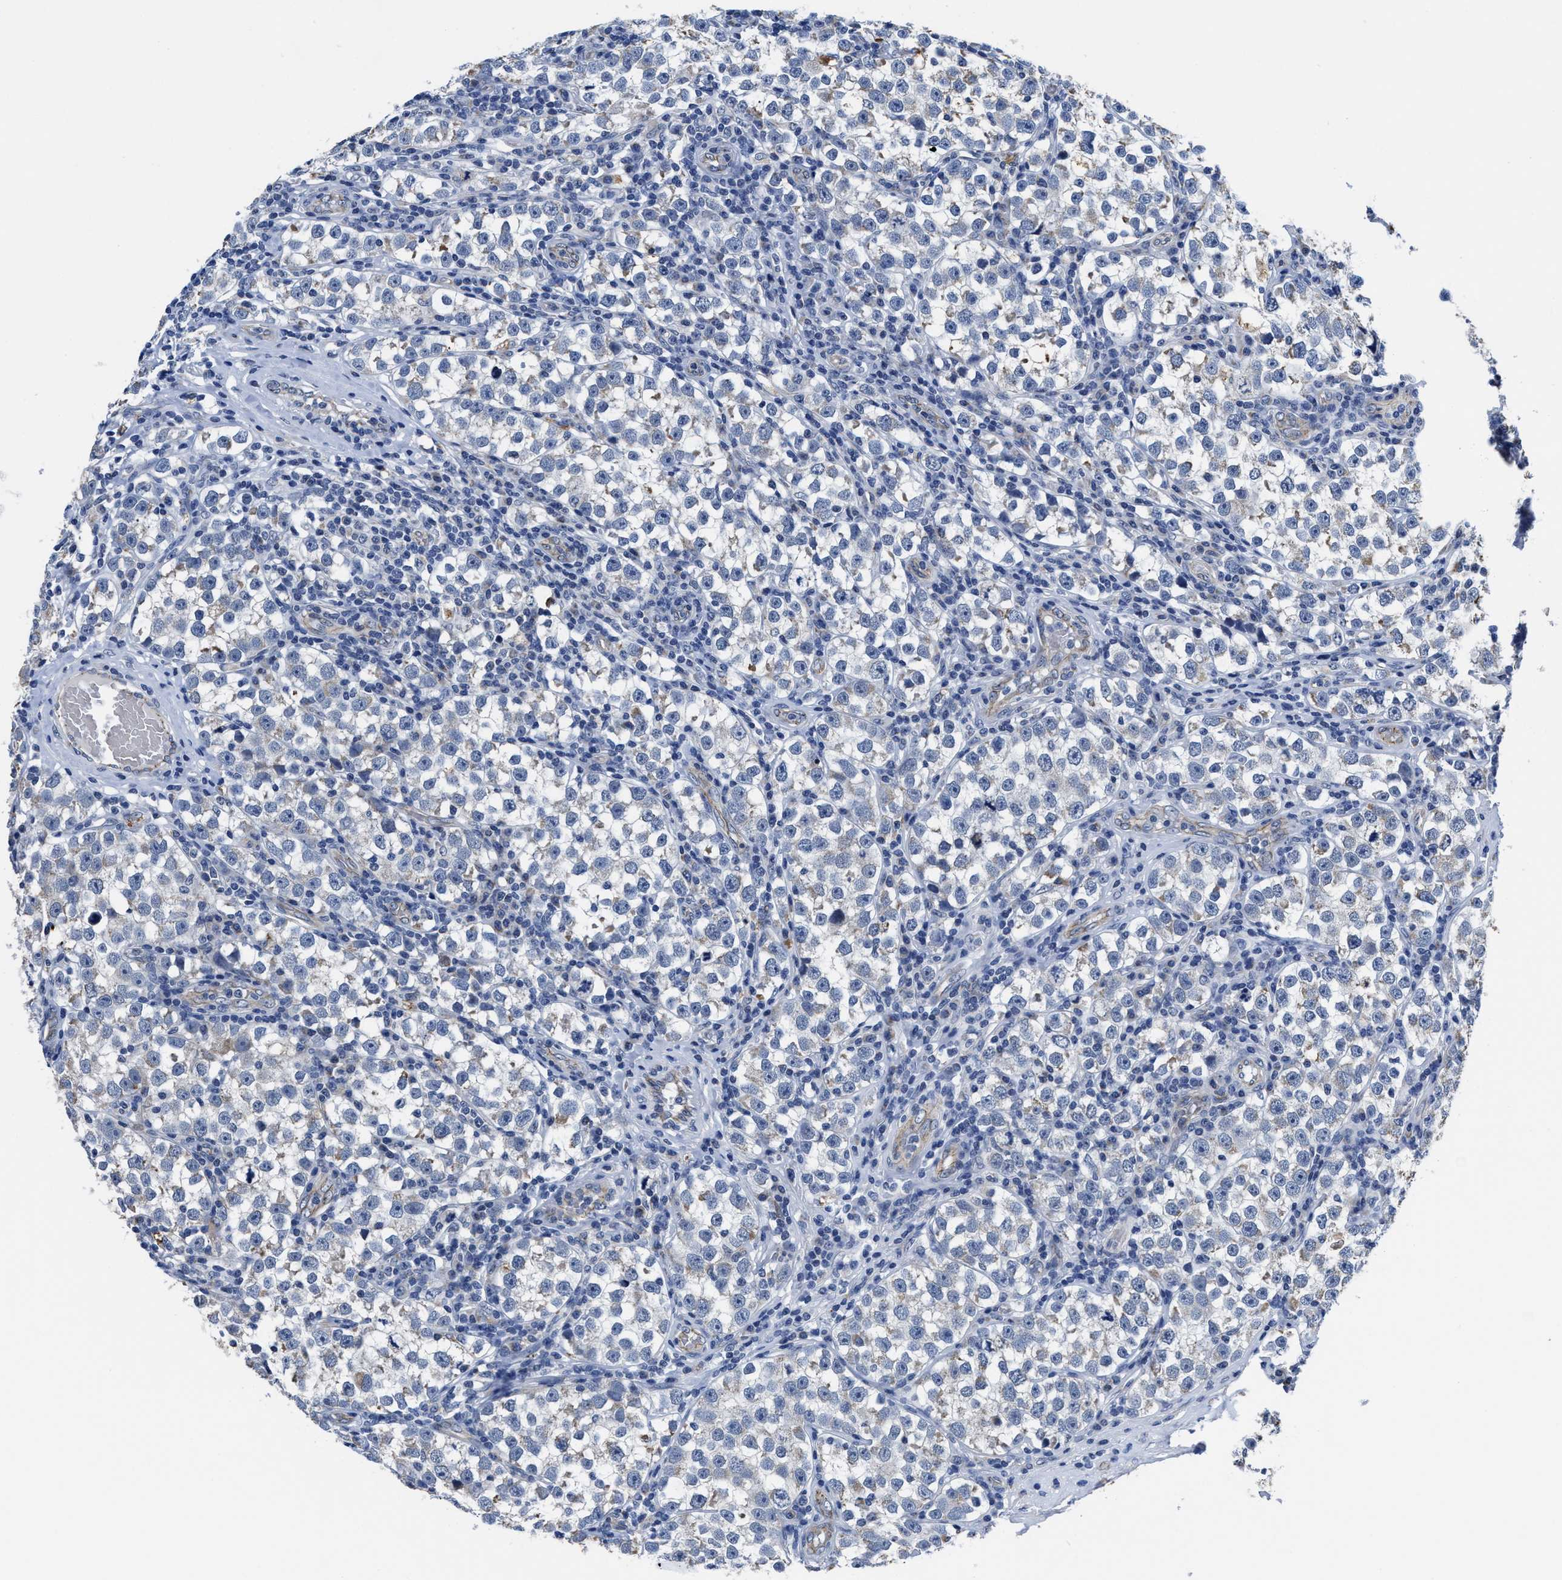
{"staining": {"intensity": "negative", "quantity": "none", "location": "none"}, "tissue": "testis cancer", "cell_type": "Tumor cells", "image_type": "cancer", "snomed": [{"axis": "morphology", "description": "Normal tissue, NOS"}, {"axis": "morphology", "description": "Seminoma, NOS"}, {"axis": "topography", "description": "Testis"}], "caption": "The IHC photomicrograph has no significant staining in tumor cells of seminoma (testis) tissue.", "gene": "GHITM", "patient": {"sex": "male", "age": 43}}